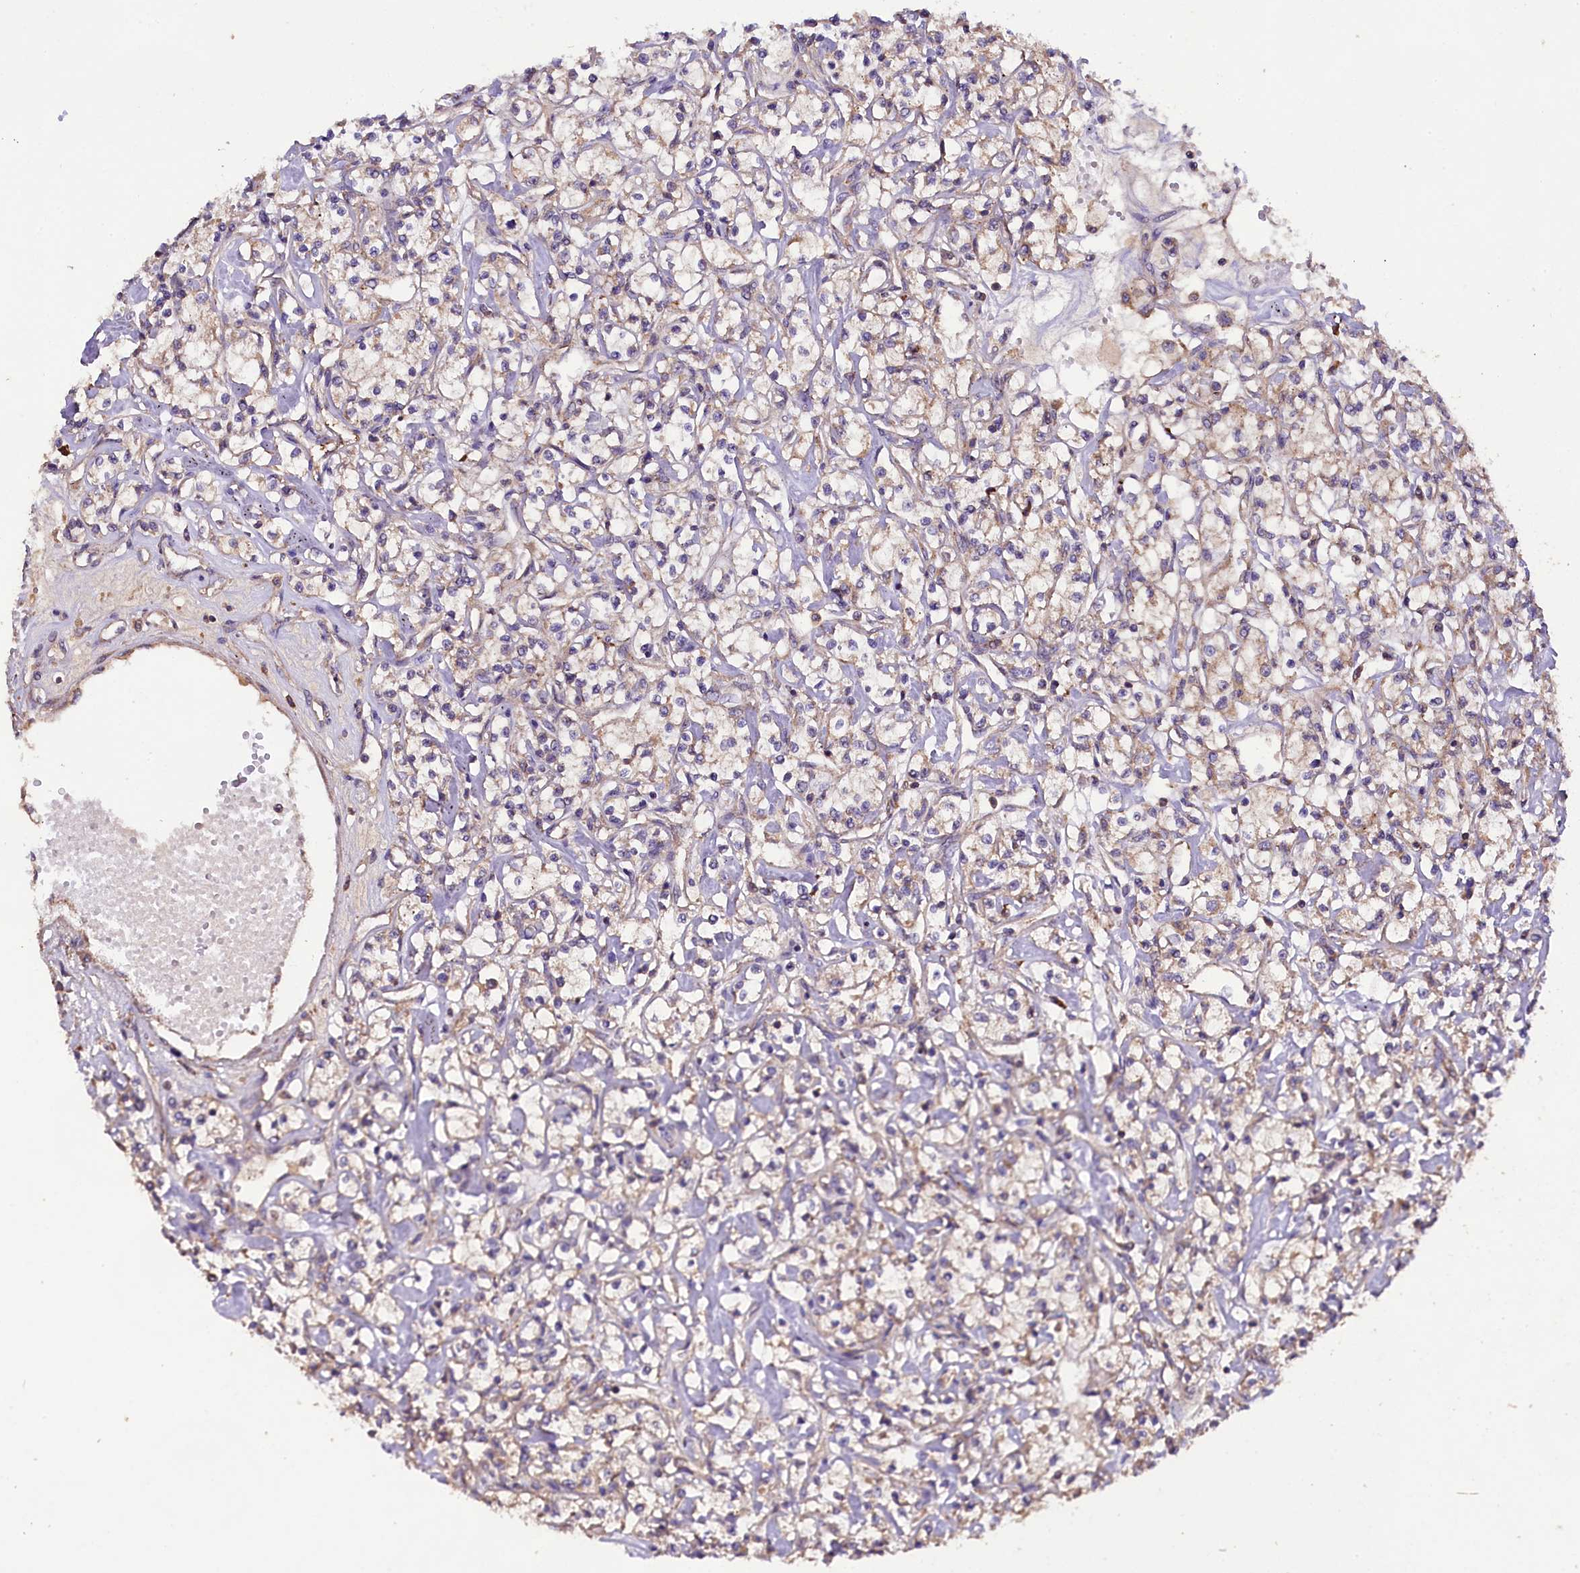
{"staining": {"intensity": "moderate", "quantity": "<25%", "location": "cytoplasmic/membranous"}, "tissue": "renal cancer", "cell_type": "Tumor cells", "image_type": "cancer", "snomed": [{"axis": "morphology", "description": "Adenocarcinoma, NOS"}, {"axis": "topography", "description": "Kidney"}], "caption": "Human adenocarcinoma (renal) stained for a protein (brown) shows moderate cytoplasmic/membranous positive expression in about <25% of tumor cells.", "gene": "ENKD1", "patient": {"sex": "female", "age": 59}}